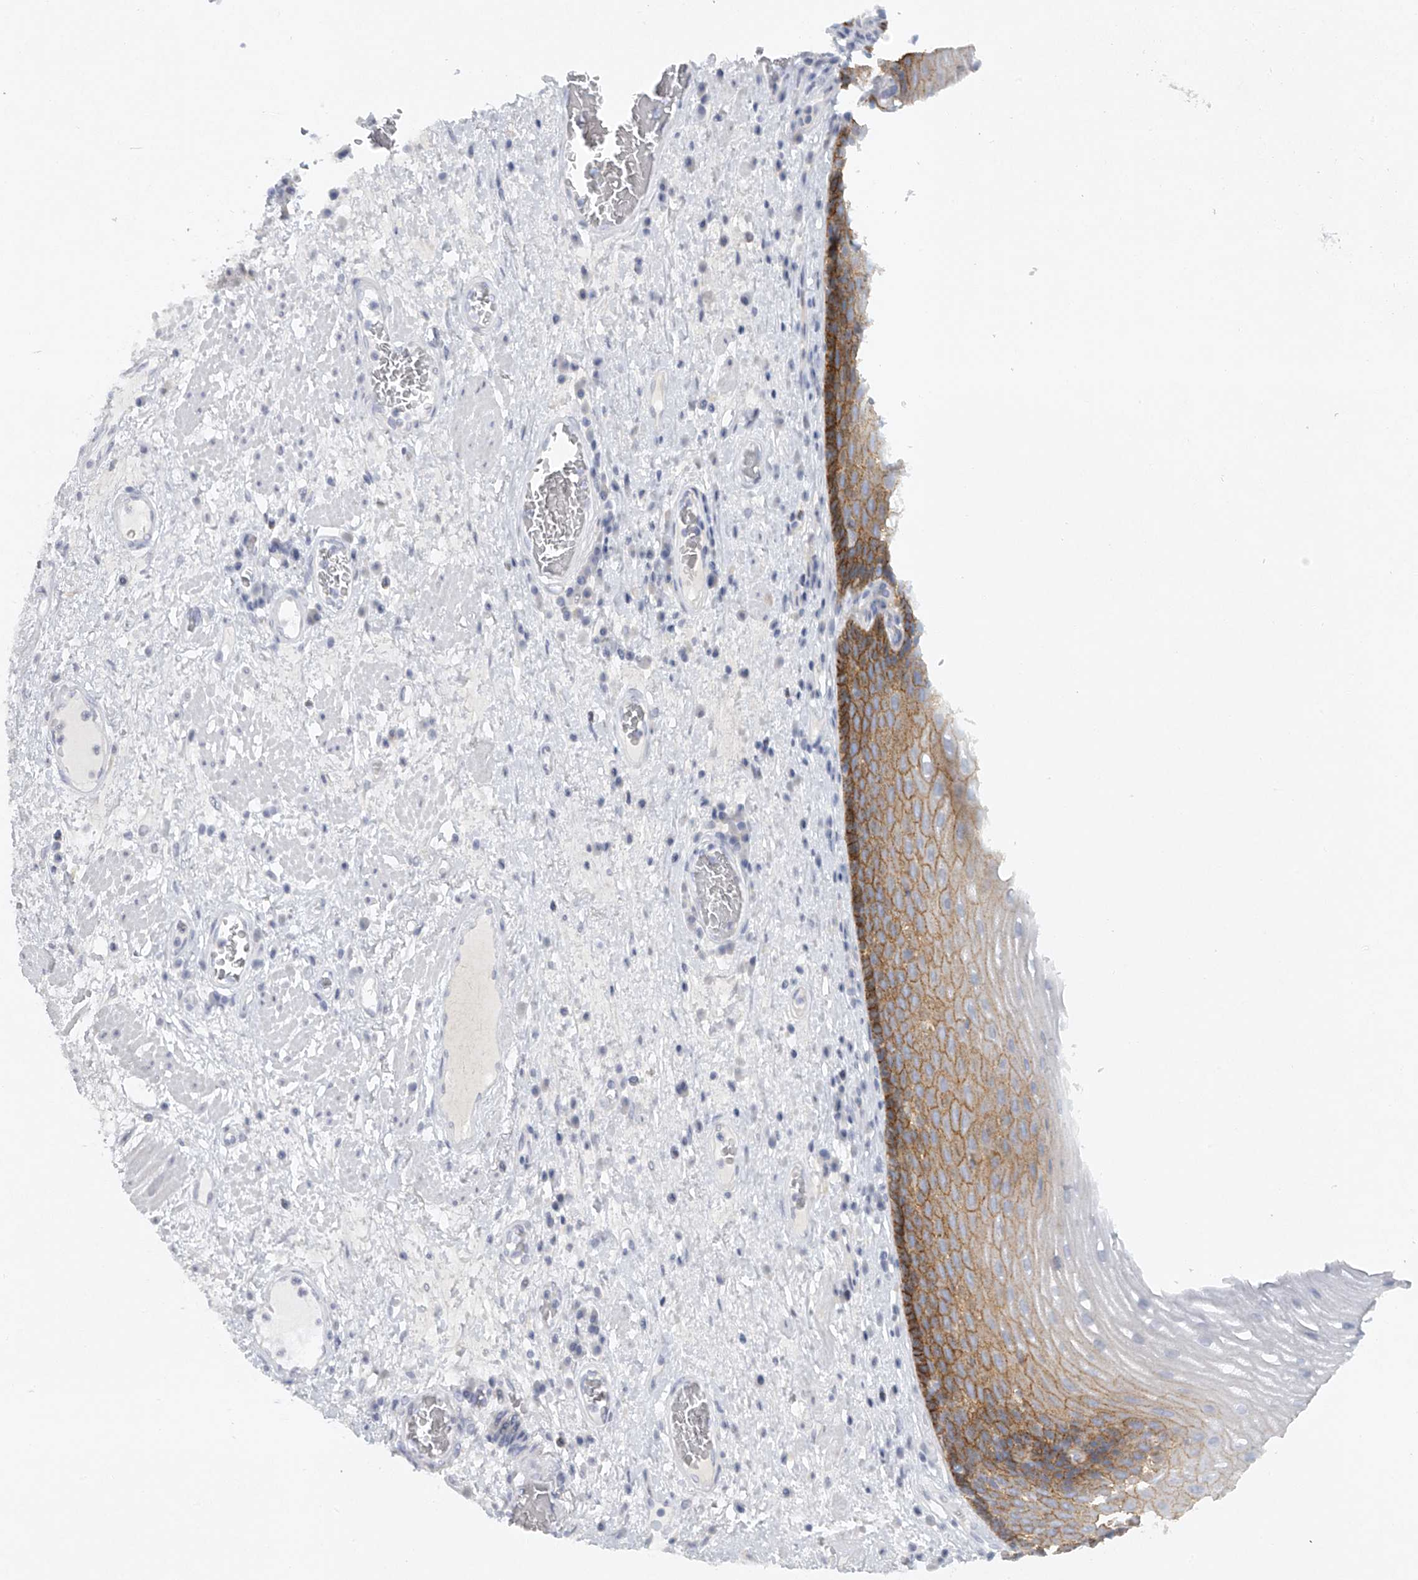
{"staining": {"intensity": "moderate", "quantity": "25%-75%", "location": "cytoplasmic/membranous"}, "tissue": "esophagus", "cell_type": "Squamous epithelial cells", "image_type": "normal", "snomed": [{"axis": "morphology", "description": "Normal tissue, NOS"}, {"axis": "morphology", "description": "Adenocarcinoma, NOS"}, {"axis": "topography", "description": "Esophagus"}], "caption": "An image of esophagus stained for a protein exhibits moderate cytoplasmic/membranous brown staining in squamous epithelial cells. (DAB IHC with brightfield microscopy, high magnification).", "gene": "FAT2", "patient": {"sex": "male", "age": 62}}